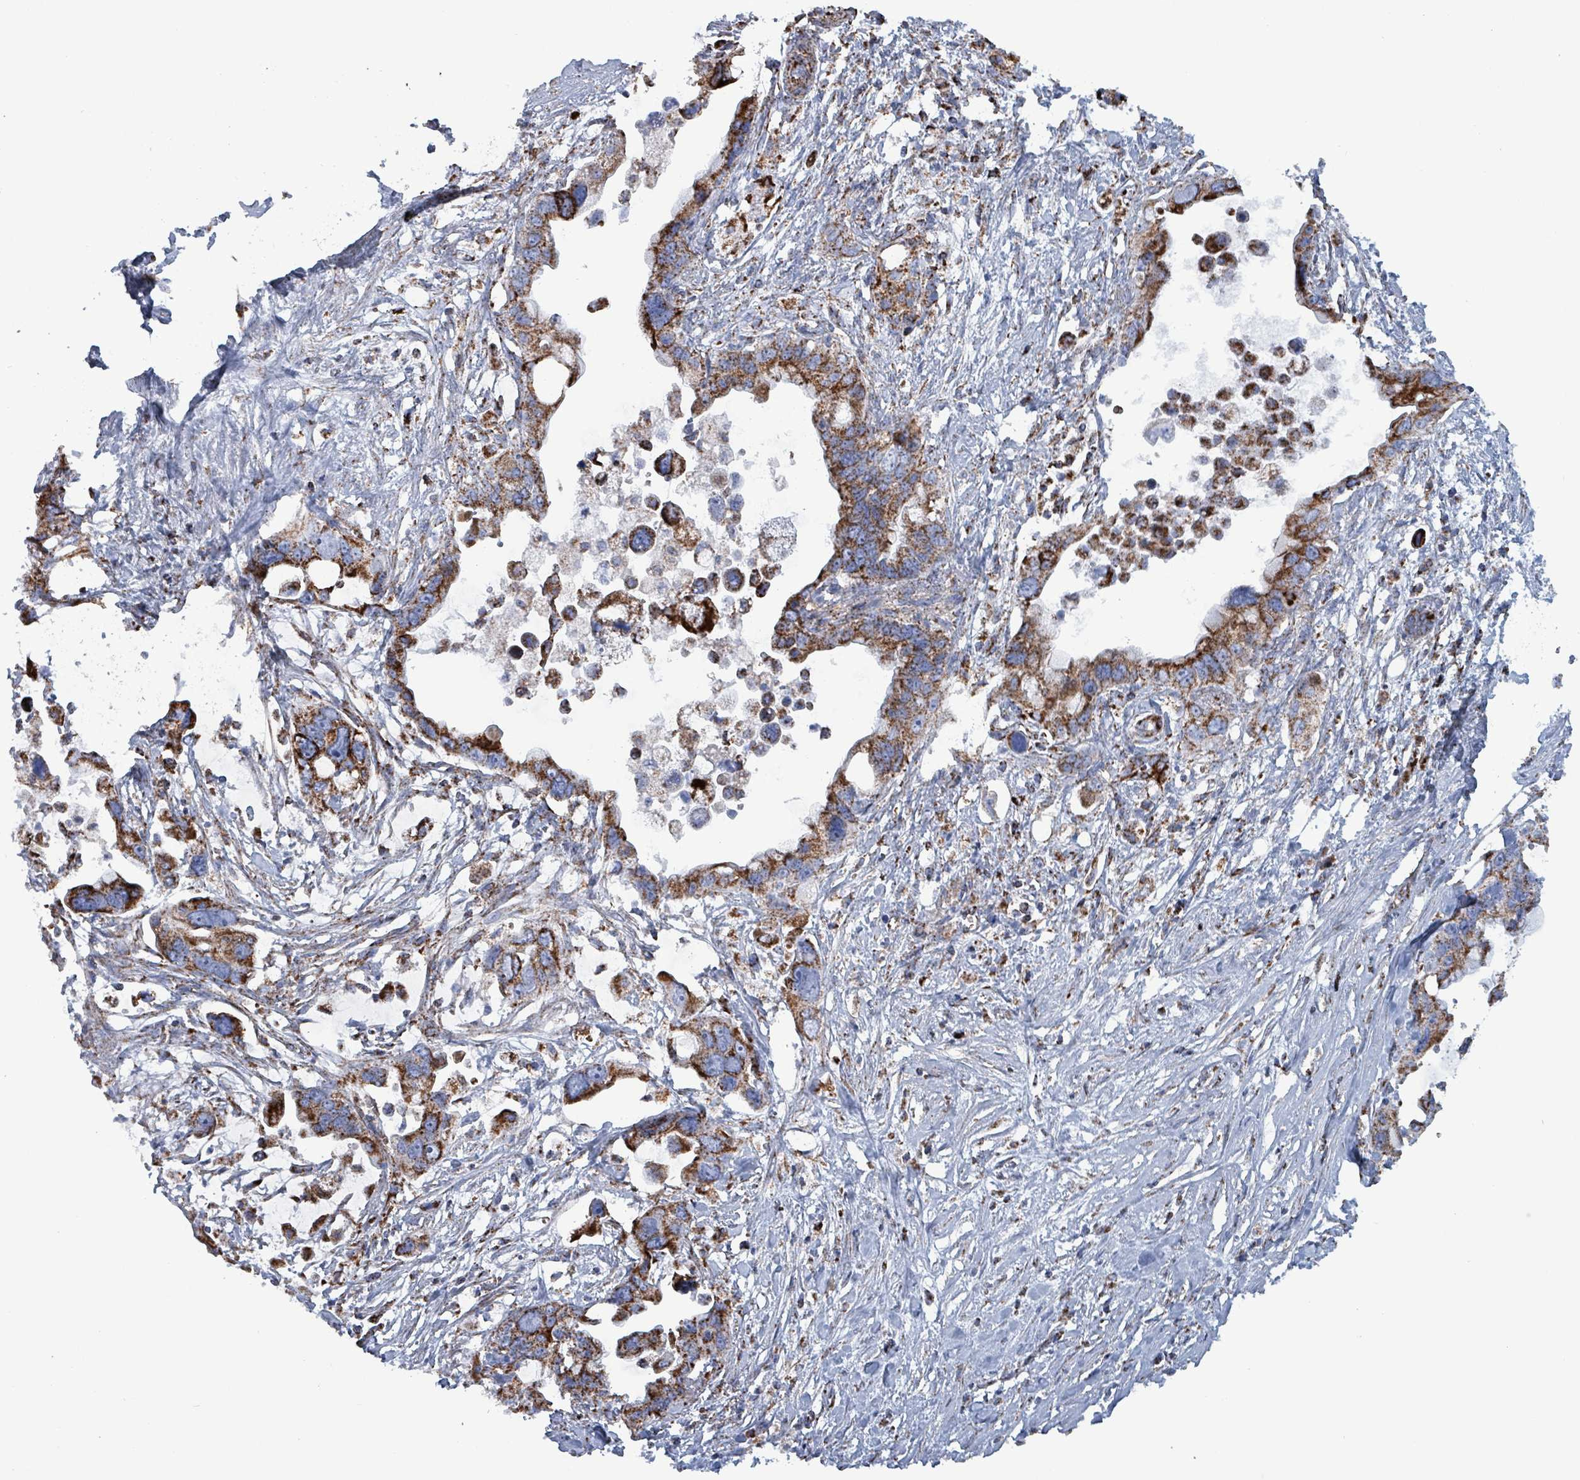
{"staining": {"intensity": "strong", "quantity": ">75%", "location": "cytoplasmic/membranous"}, "tissue": "pancreatic cancer", "cell_type": "Tumor cells", "image_type": "cancer", "snomed": [{"axis": "morphology", "description": "Adenocarcinoma, NOS"}, {"axis": "topography", "description": "Pancreas"}], "caption": "The immunohistochemical stain shows strong cytoplasmic/membranous positivity in tumor cells of adenocarcinoma (pancreatic) tissue.", "gene": "IDH3B", "patient": {"sex": "female", "age": 83}}